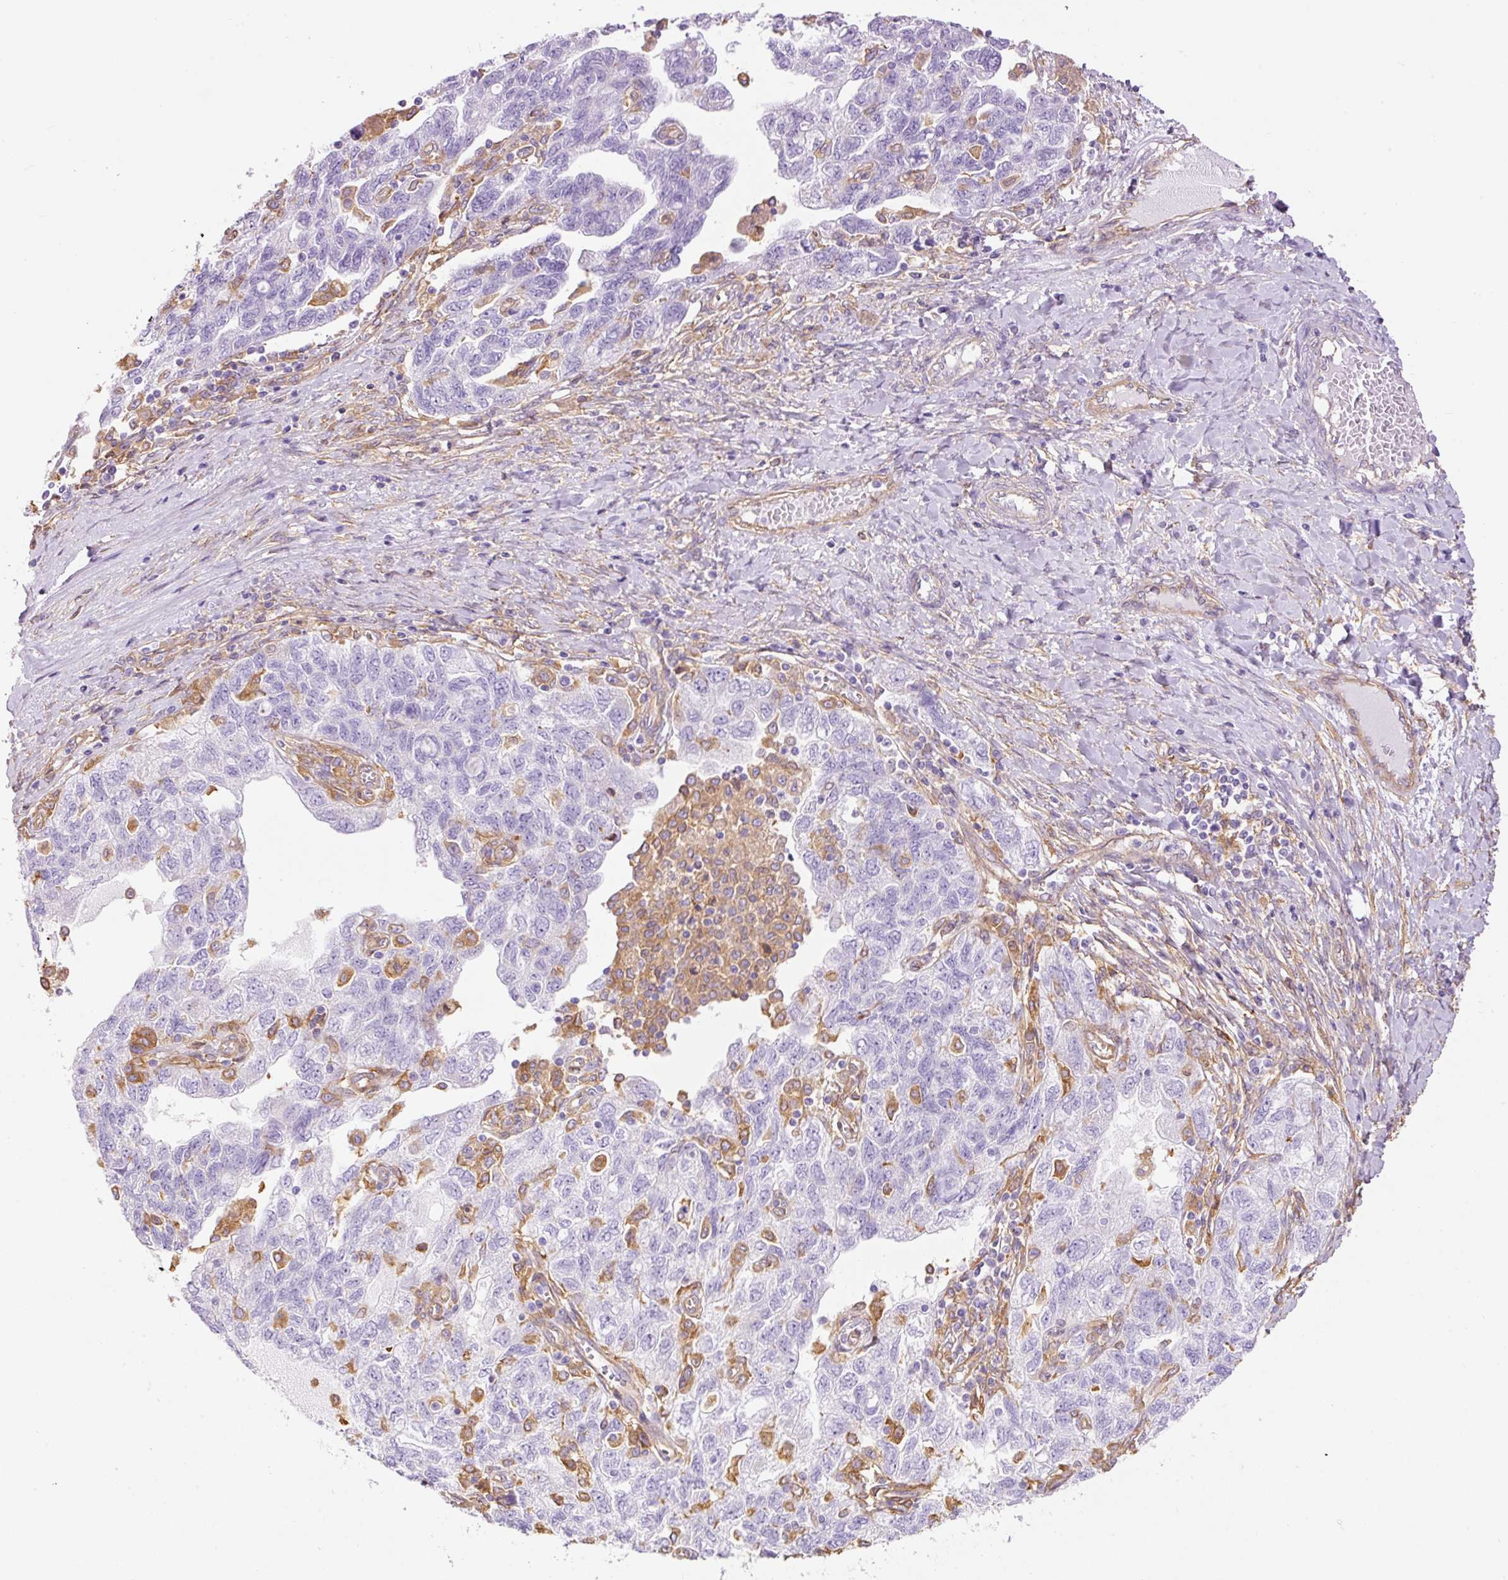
{"staining": {"intensity": "negative", "quantity": "none", "location": "none"}, "tissue": "ovarian cancer", "cell_type": "Tumor cells", "image_type": "cancer", "snomed": [{"axis": "morphology", "description": "Carcinoma, NOS"}, {"axis": "morphology", "description": "Cystadenocarcinoma, serous, NOS"}, {"axis": "topography", "description": "Ovary"}], "caption": "Protein analysis of ovarian cancer (serous cystadenocarcinoma) exhibits no significant expression in tumor cells.", "gene": "IL10RB", "patient": {"sex": "female", "age": 69}}